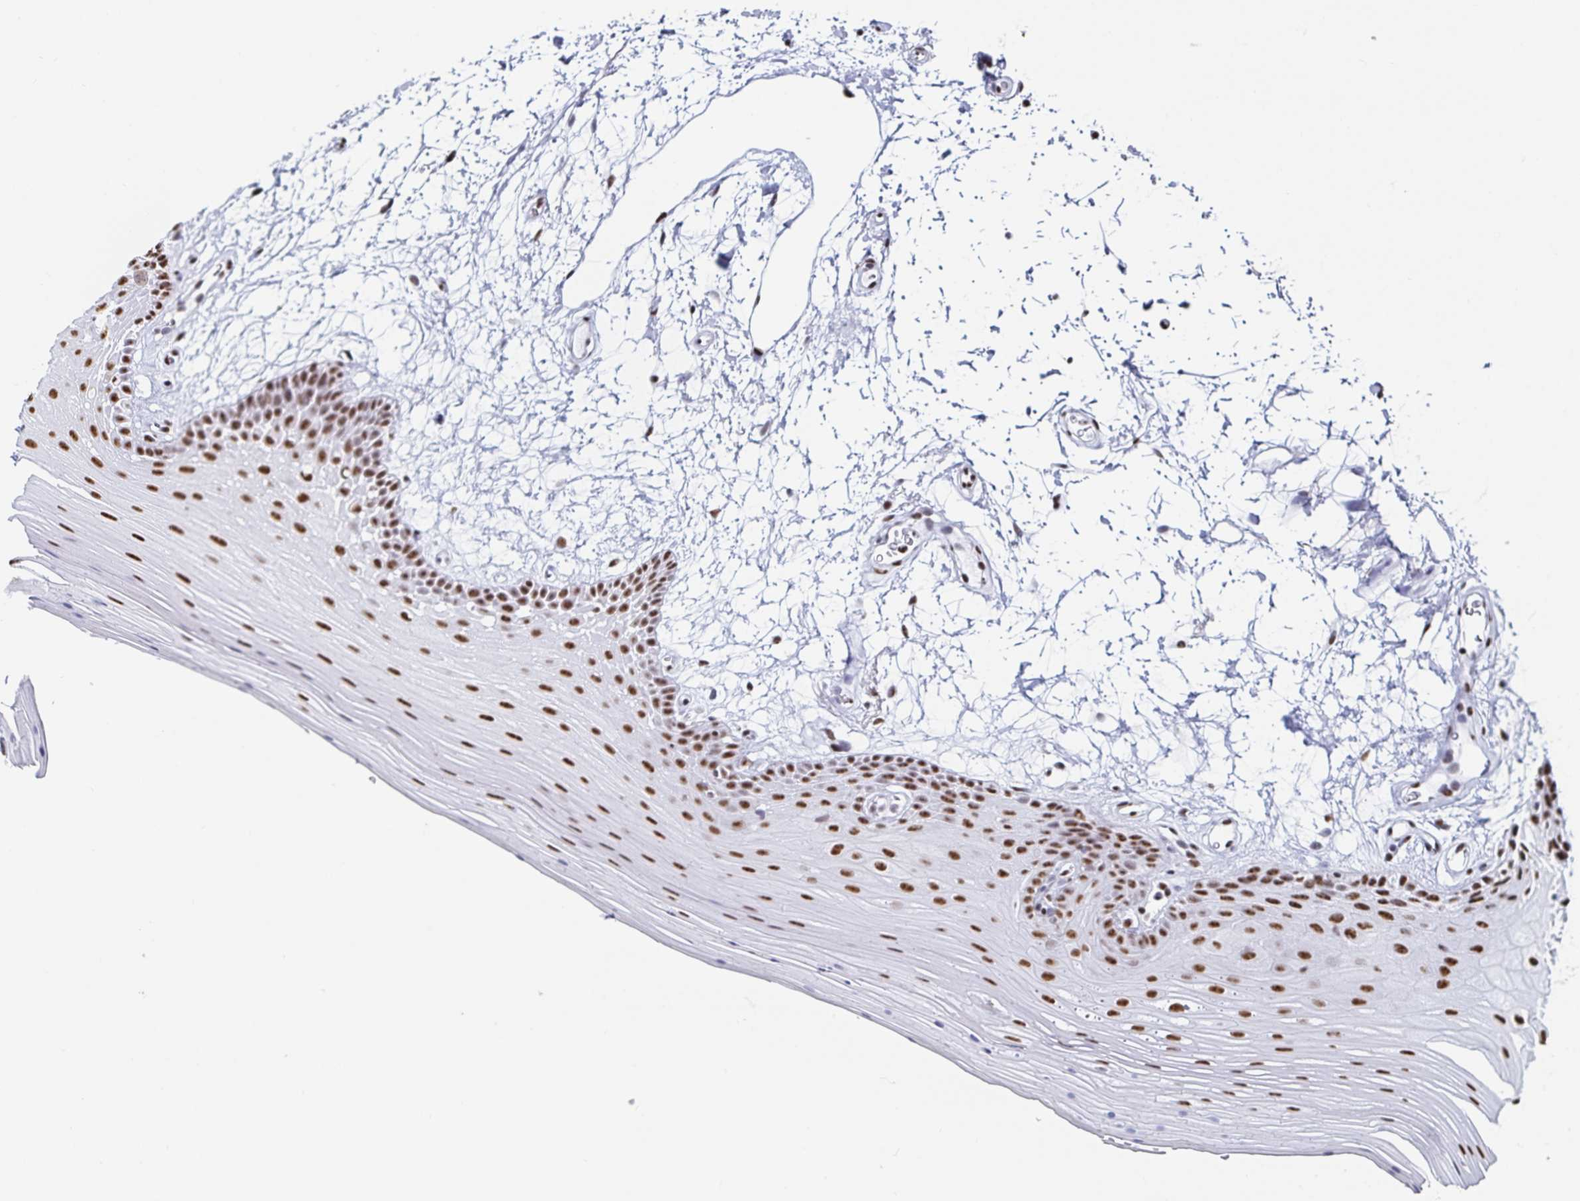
{"staining": {"intensity": "moderate", "quantity": ">75%", "location": "nuclear"}, "tissue": "oral mucosa", "cell_type": "Squamous epithelial cells", "image_type": "normal", "snomed": [{"axis": "morphology", "description": "Normal tissue, NOS"}, {"axis": "morphology", "description": "Squamous cell carcinoma, NOS"}, {"axis": "topography", "description": "Oral tissue"}, {"axis": "topography", "description": "Tounge, NOS"}, {"axis": "topography", "description": "Head-Neck"}], "caption": "This histopathology image exhibits benign oral mucosa stained with immunohistochemistry (IHC) to label a protein in brown. The nuclear of squamous epithelial cells show moderate positivity for the protein. Nuclei are counter-stained blue.", "gene": "DDX39B", "patient": {"sex": "male", "age": 62}}